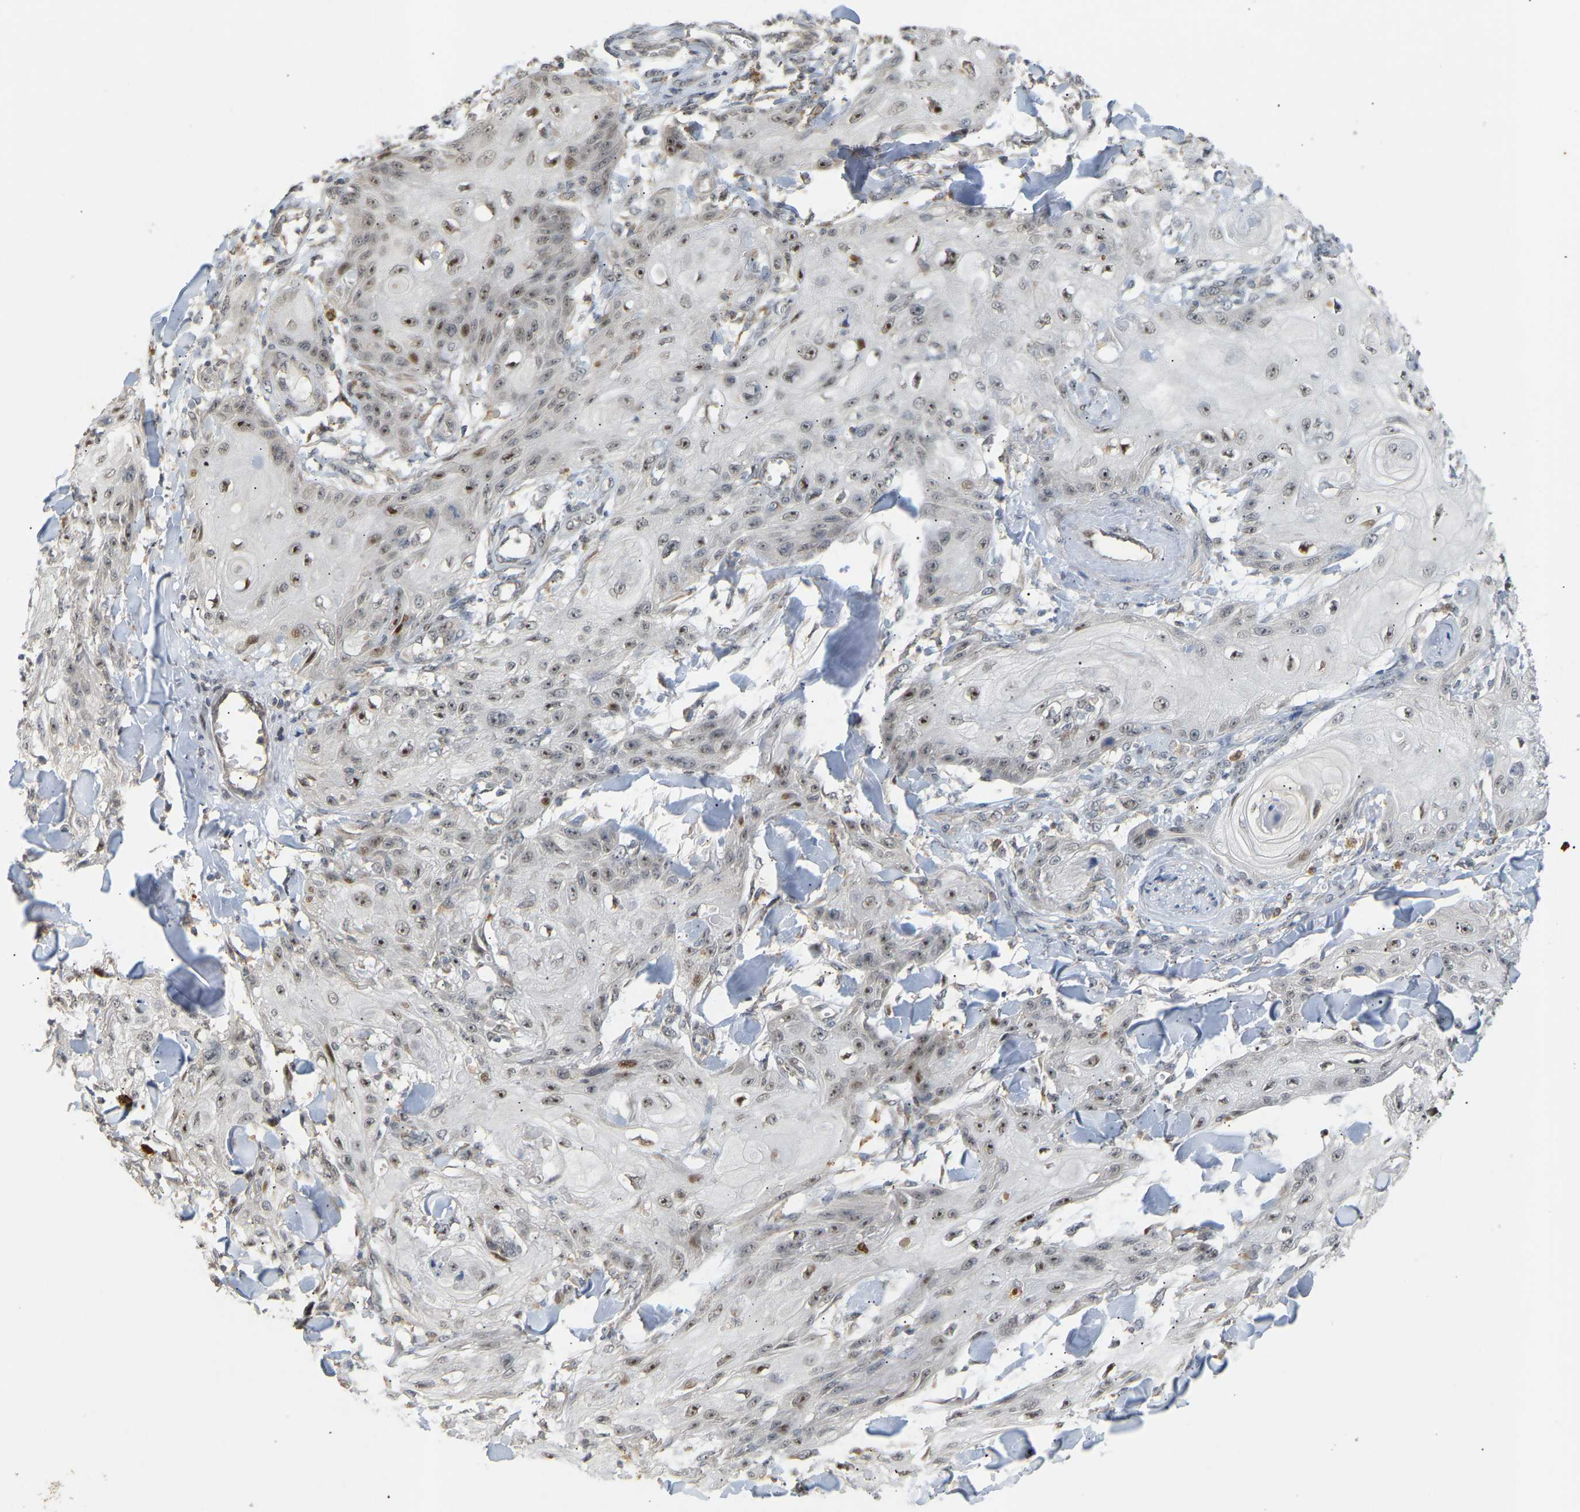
{"staining": {"intensity": "weak", "quantity": "25%-75%", "location": "nuclear"}, "tissue": "skin cancer", "cell_type": "Tumor cells", "image_type": "cancer", "snomed": [{"axis": "morphology", "description": "Squamous cell carcinoma, NOS"}, {"axis": "topography", "description": "Skin"}], "caption": "This photomicrograph demonstrates immunohistochemistry staining of human skin cancer (squamous cell carcinoma), with low weak nuclear staining in about 25%-75% of tumor cells.", "gene": "PTPN4", "patient": {"sex": "male", "age": 74}}